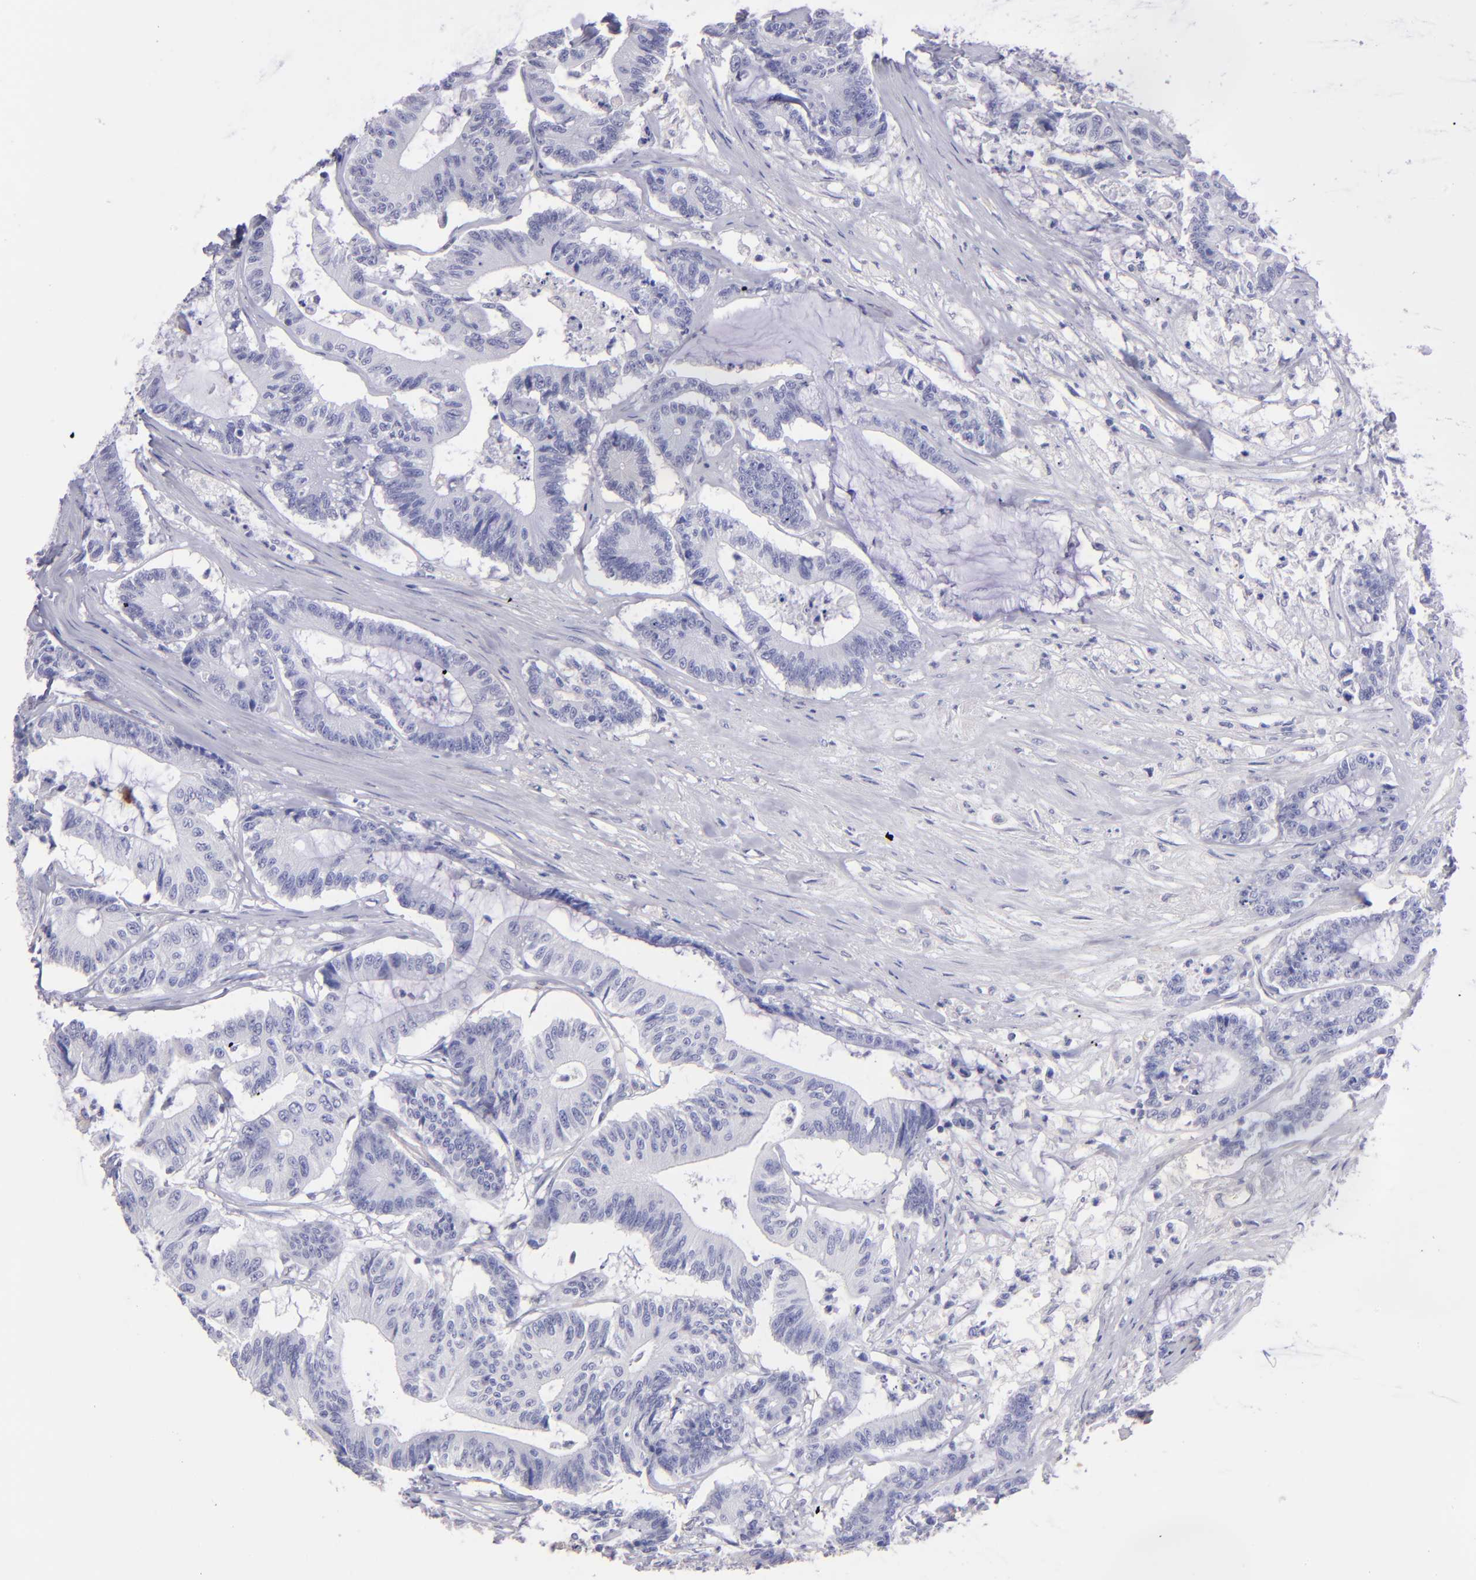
{"staining": {"intensity": "negative", "quantity": "none", "location": "none"}, "tissue": "colorectal cancer", "cell_type": "Tumor cells", "image_type": "cancer", "snomed": [{"axis": "morphology", "description": "Adenocarcinoma, NOS"}, {"axis": "topography", "description": "Colon"}], "caption": "Immunohistochemistry of human adenocarcinoma (colorectal) shows no positivity in tumor cells.", "gene": "TG", "patient": {"sex": "female", "age": 84}}